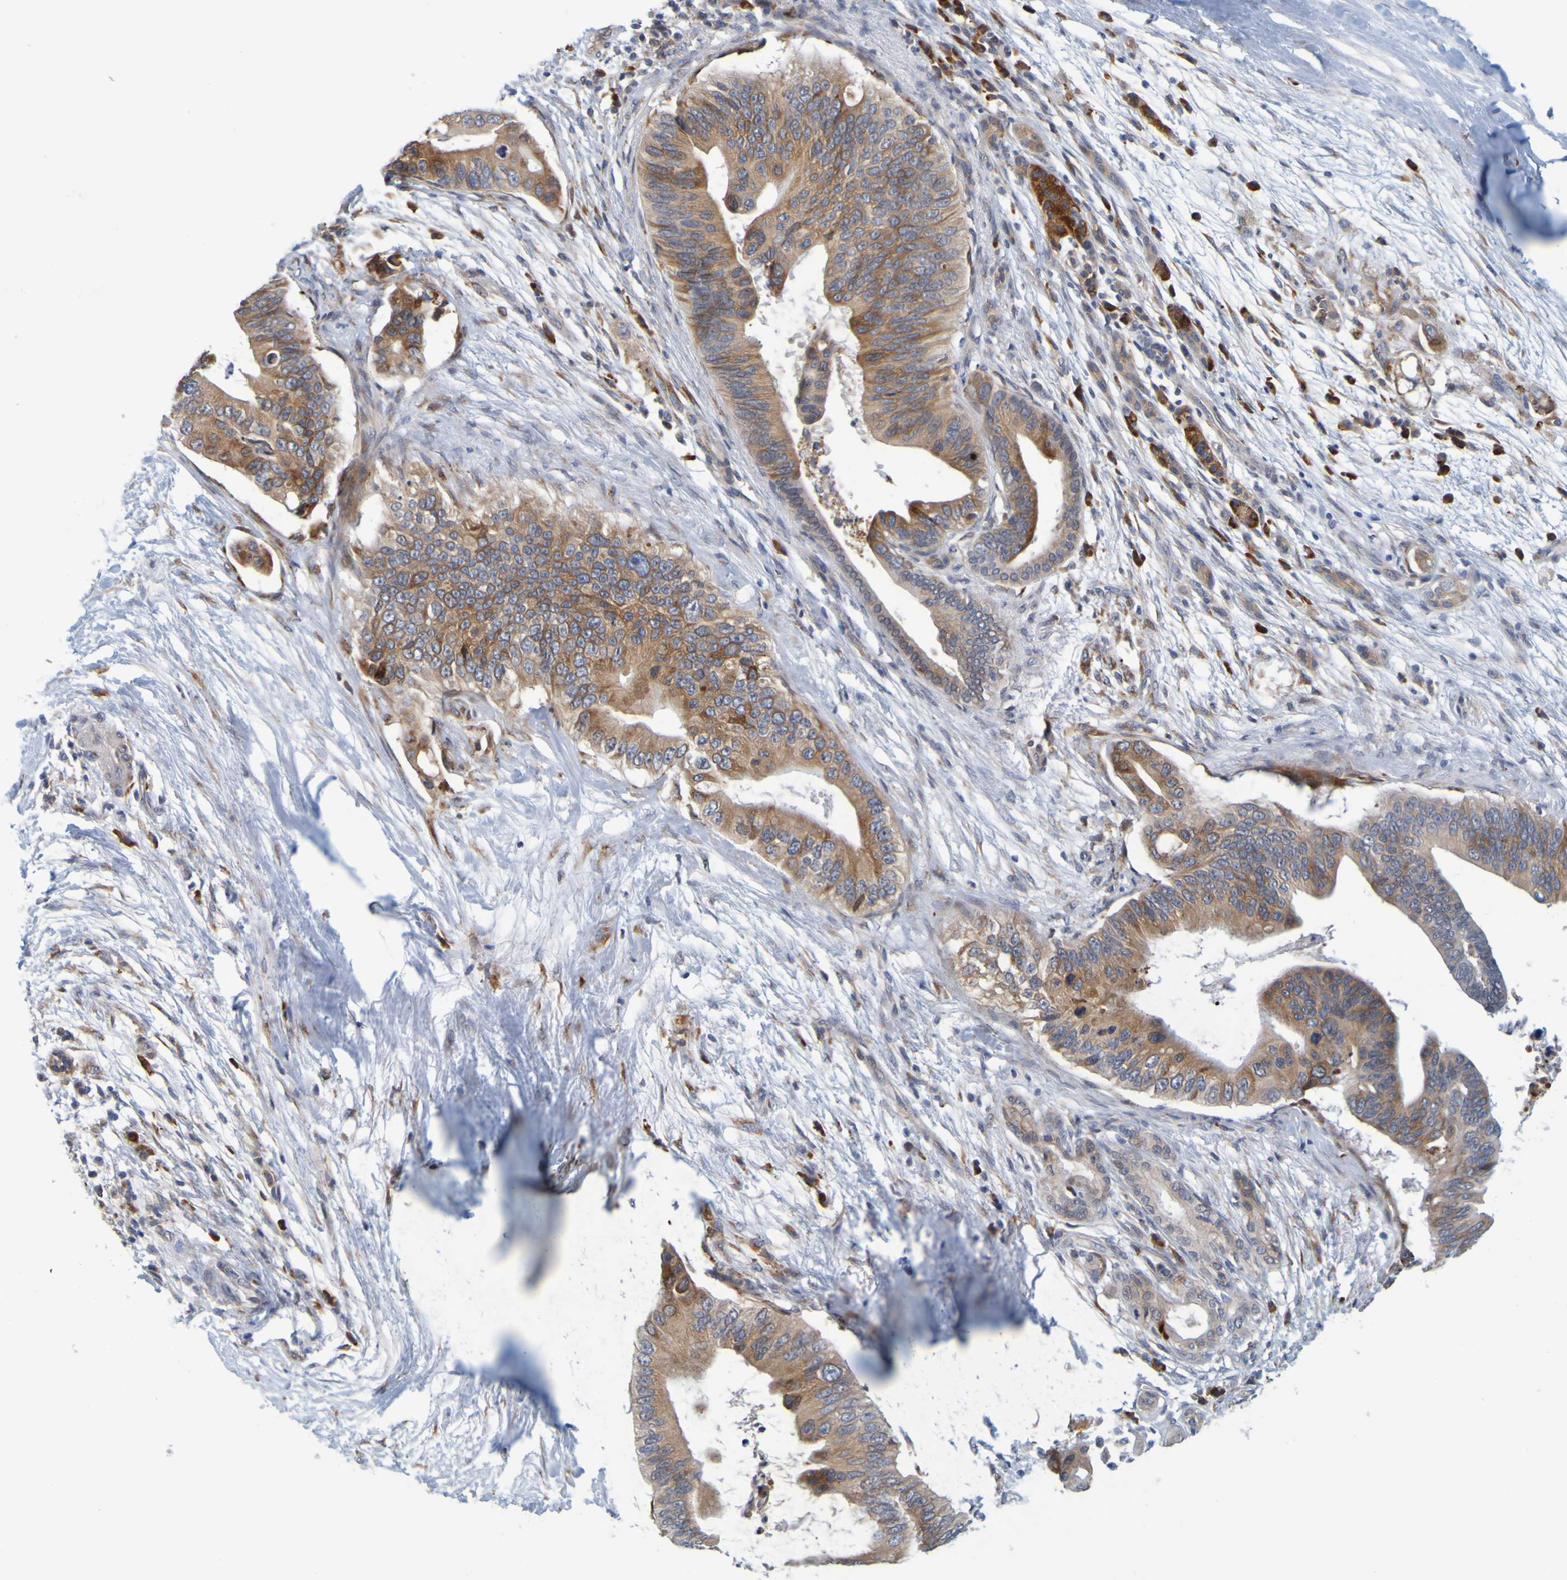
{"staining": {"intensity": "moderate", "quantity": ">75%", "location": "cytoplasmic/membranous"}, "tissue": "pancreatic cancer", "cell_type": "Tumor cells", "image_type": "cancer", "snomed": [{"axis": "morphology", "description": "Adenocarcinoma, NOS"}, {"axis": "topography", "description": "Pancreas"}], "caption": "Tumor cells display medium levels of moderate cytoplasmic/membranous expression in approximately >75% of cells in adenocarcinoma (pancreatic). The staining is performed using DAB (3,3'-diaminobenzidine) brown chromogen to label protein expression. The nuclei are counter-stained blue using hematoxylin.", "gene": "SIL1", "patient": {"sex": "male", "age": 77}}